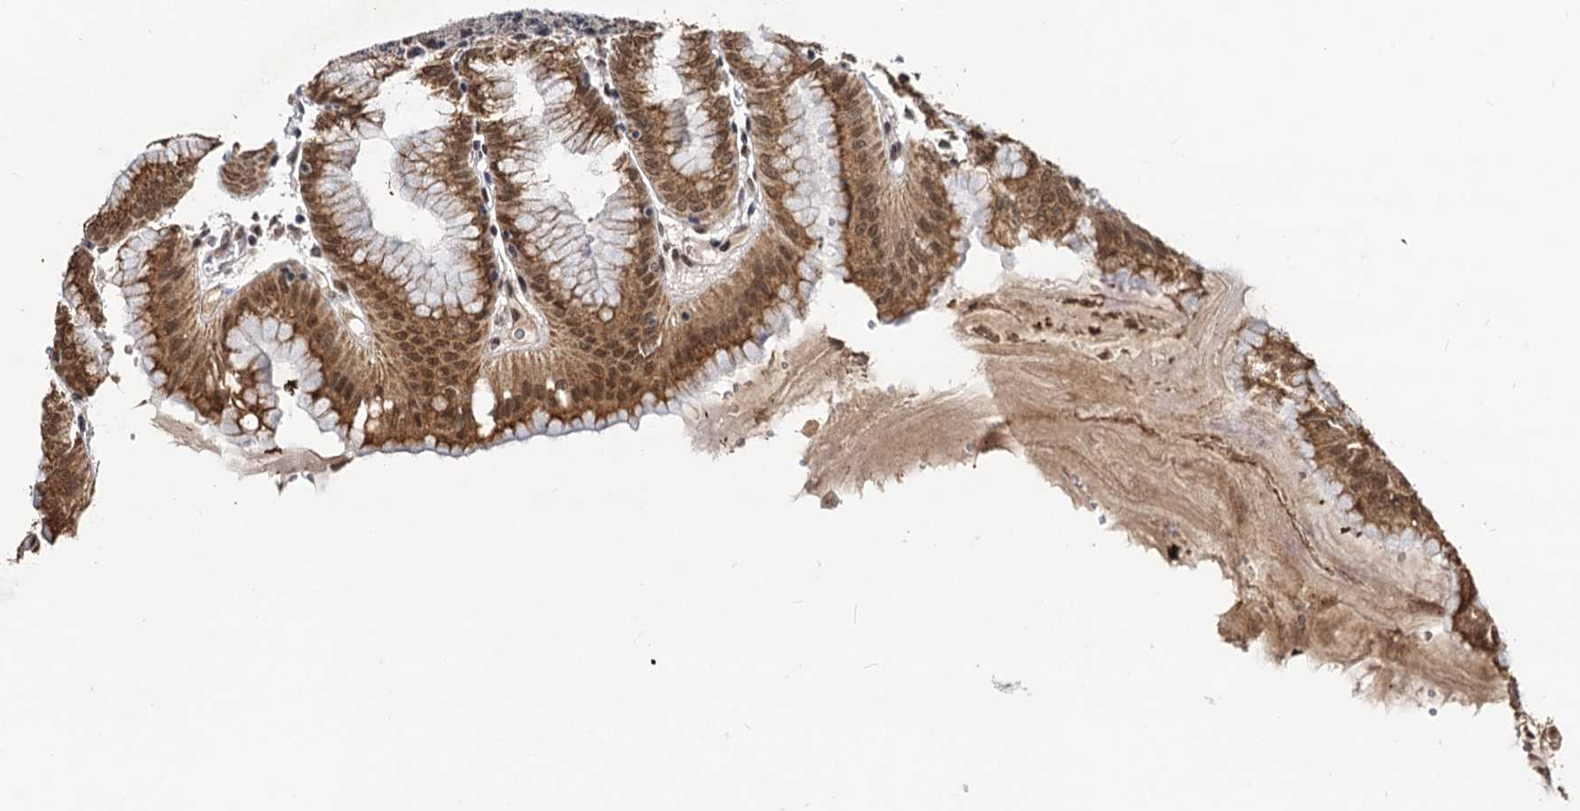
{"staining": {"intensity": "moderate", "quantity": ">75%", "location": "cytoplasmic/membranous,nuclear"}, "tissue": "stomach", "cell_type": "Glandular cells", "image_type": "normal", "snomed": [{"axis": "morphology", "description": "Normal tissue, NOS"}, {"axis": "topography", "description": "Stomach, lower"}], "caption": "Immunohistochemical staining of unremarkable stomach exhibits >75% levels of moderate cytoplasmic/membranous,nuclear protein positivity in approximately >75% of glandular cells. The staining was performed using DAB (3,3'-diaminobenzidine) to visualize the protein expression in brown, while the nuclei were stained in blue with hematoxylin (Magnification: 20x).", "gene": "SFSWAP", "patient": {"sex": "male", "age": 71}}